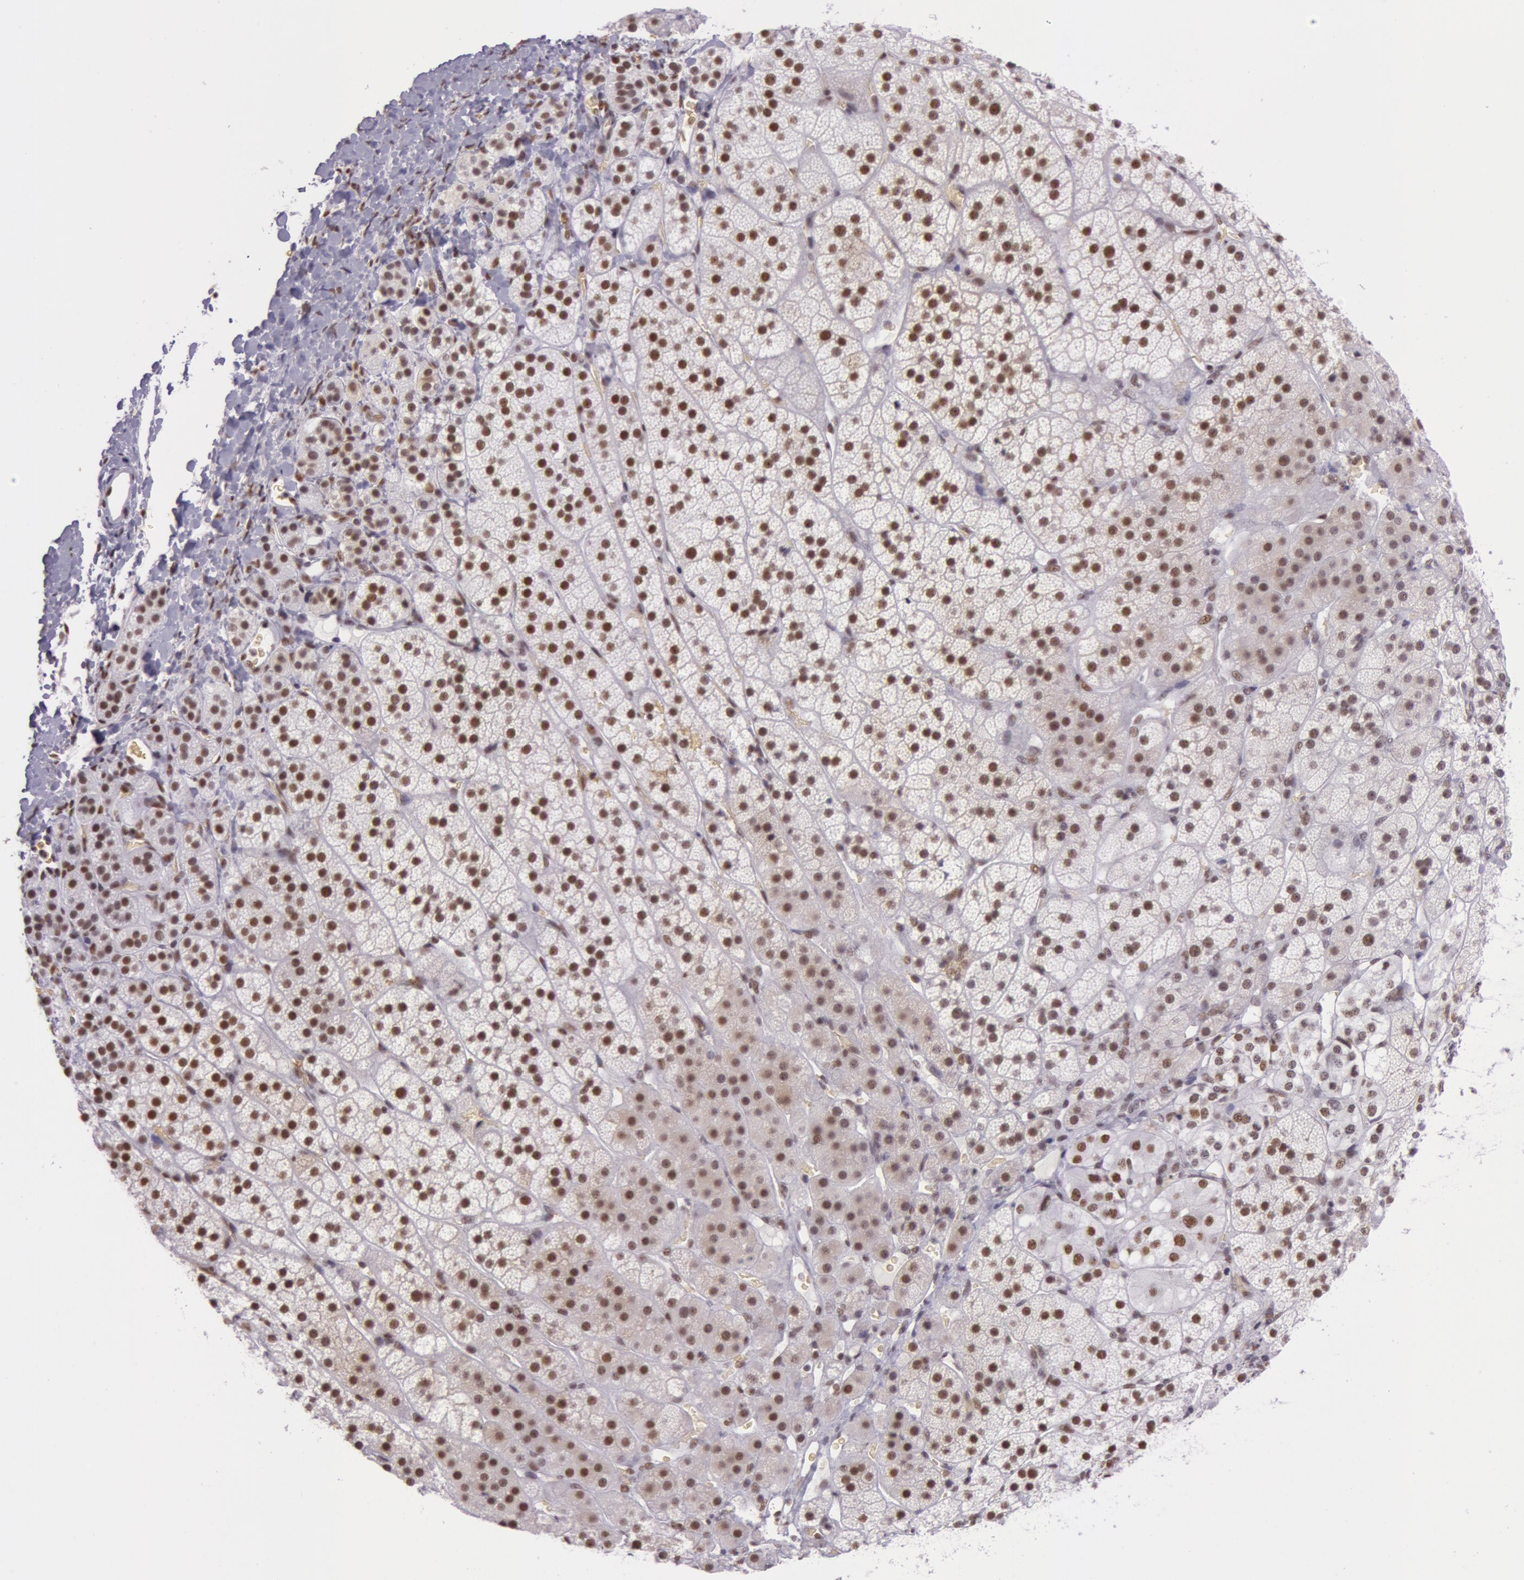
{"staining": {"intensity": "moderate", "quantity": ">75%", "location": "nuclear"}, "tissue": "adrenal gland", "cell_type": "Glandular cells", "image_type": "normal", "snomed": [{"axis": "morphology", "description": "Normal tissue, NOS"}, {"axis": "topography", "description": "Adrenal gland"}], "caption": "Brown immunohistochemical staining in unremarkable human adrenal gland reveals moderate nuclear expression in approximately >75% of glandular cells. (IHC, brightfield microscopy, high magnification).", "gene": "NBN", "patient": {"sex": "female", "age": 44}}